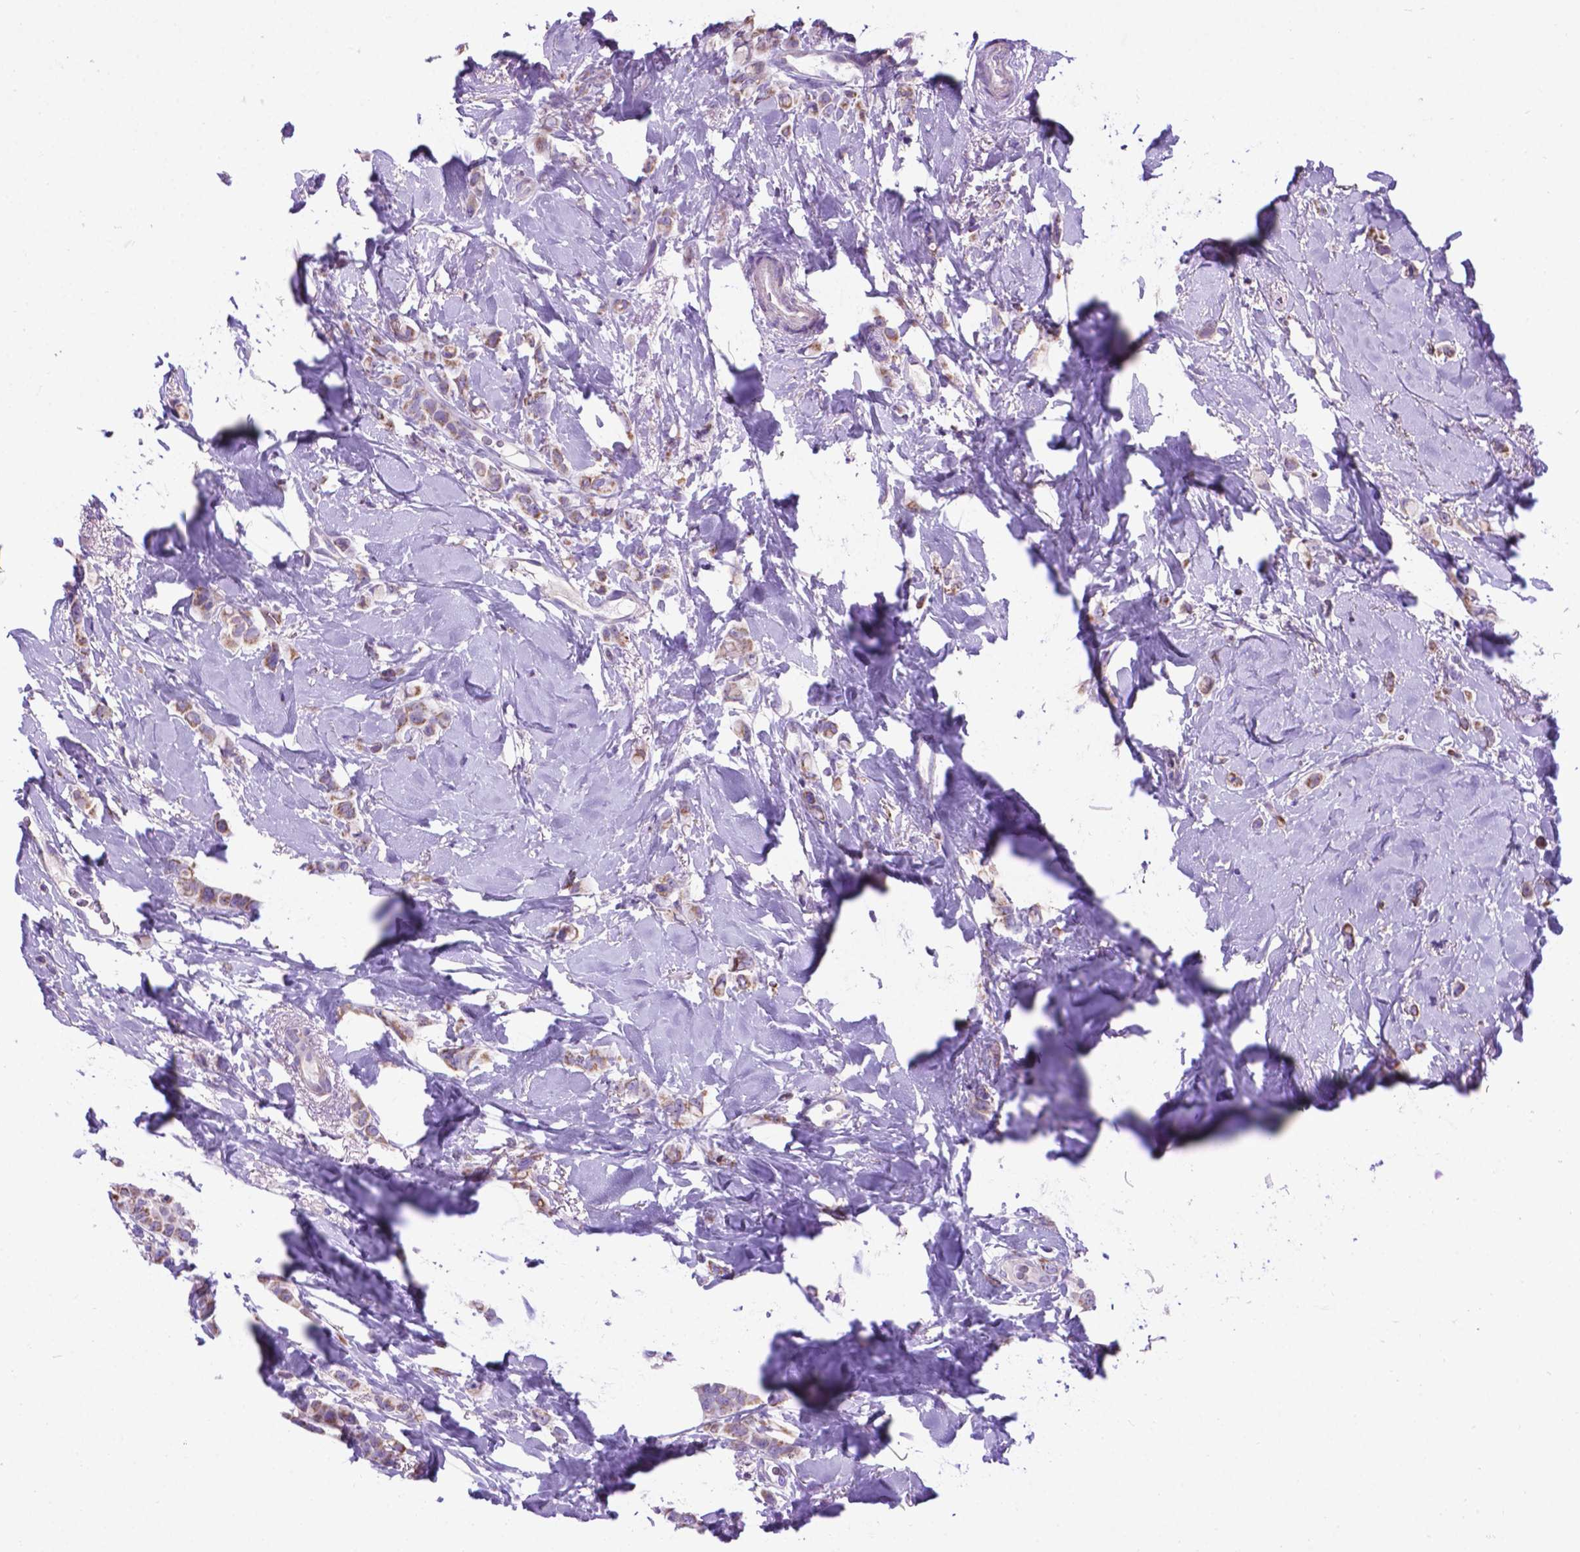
{"staining": {"intensity": "moderate", "quantity": ">75%", "location": "cytoplasmic/membranous"}, "tissue": "breast cancer", "cell_type": "Tumor cells", "image_type": "cancer", "snomed": [{"axis": "morphology", "description": "Lobular carcinoma"}, {"axis": "topography", "description": "Breast"}], "caption": "Immunohistochemical staining of breast cancer shows medium levels of moderate cytoplasmic/membranous protein staining in about >75% of tumor cells.", "gene": "POU3F3", "patient": {"sex": "female", "age": 66}}